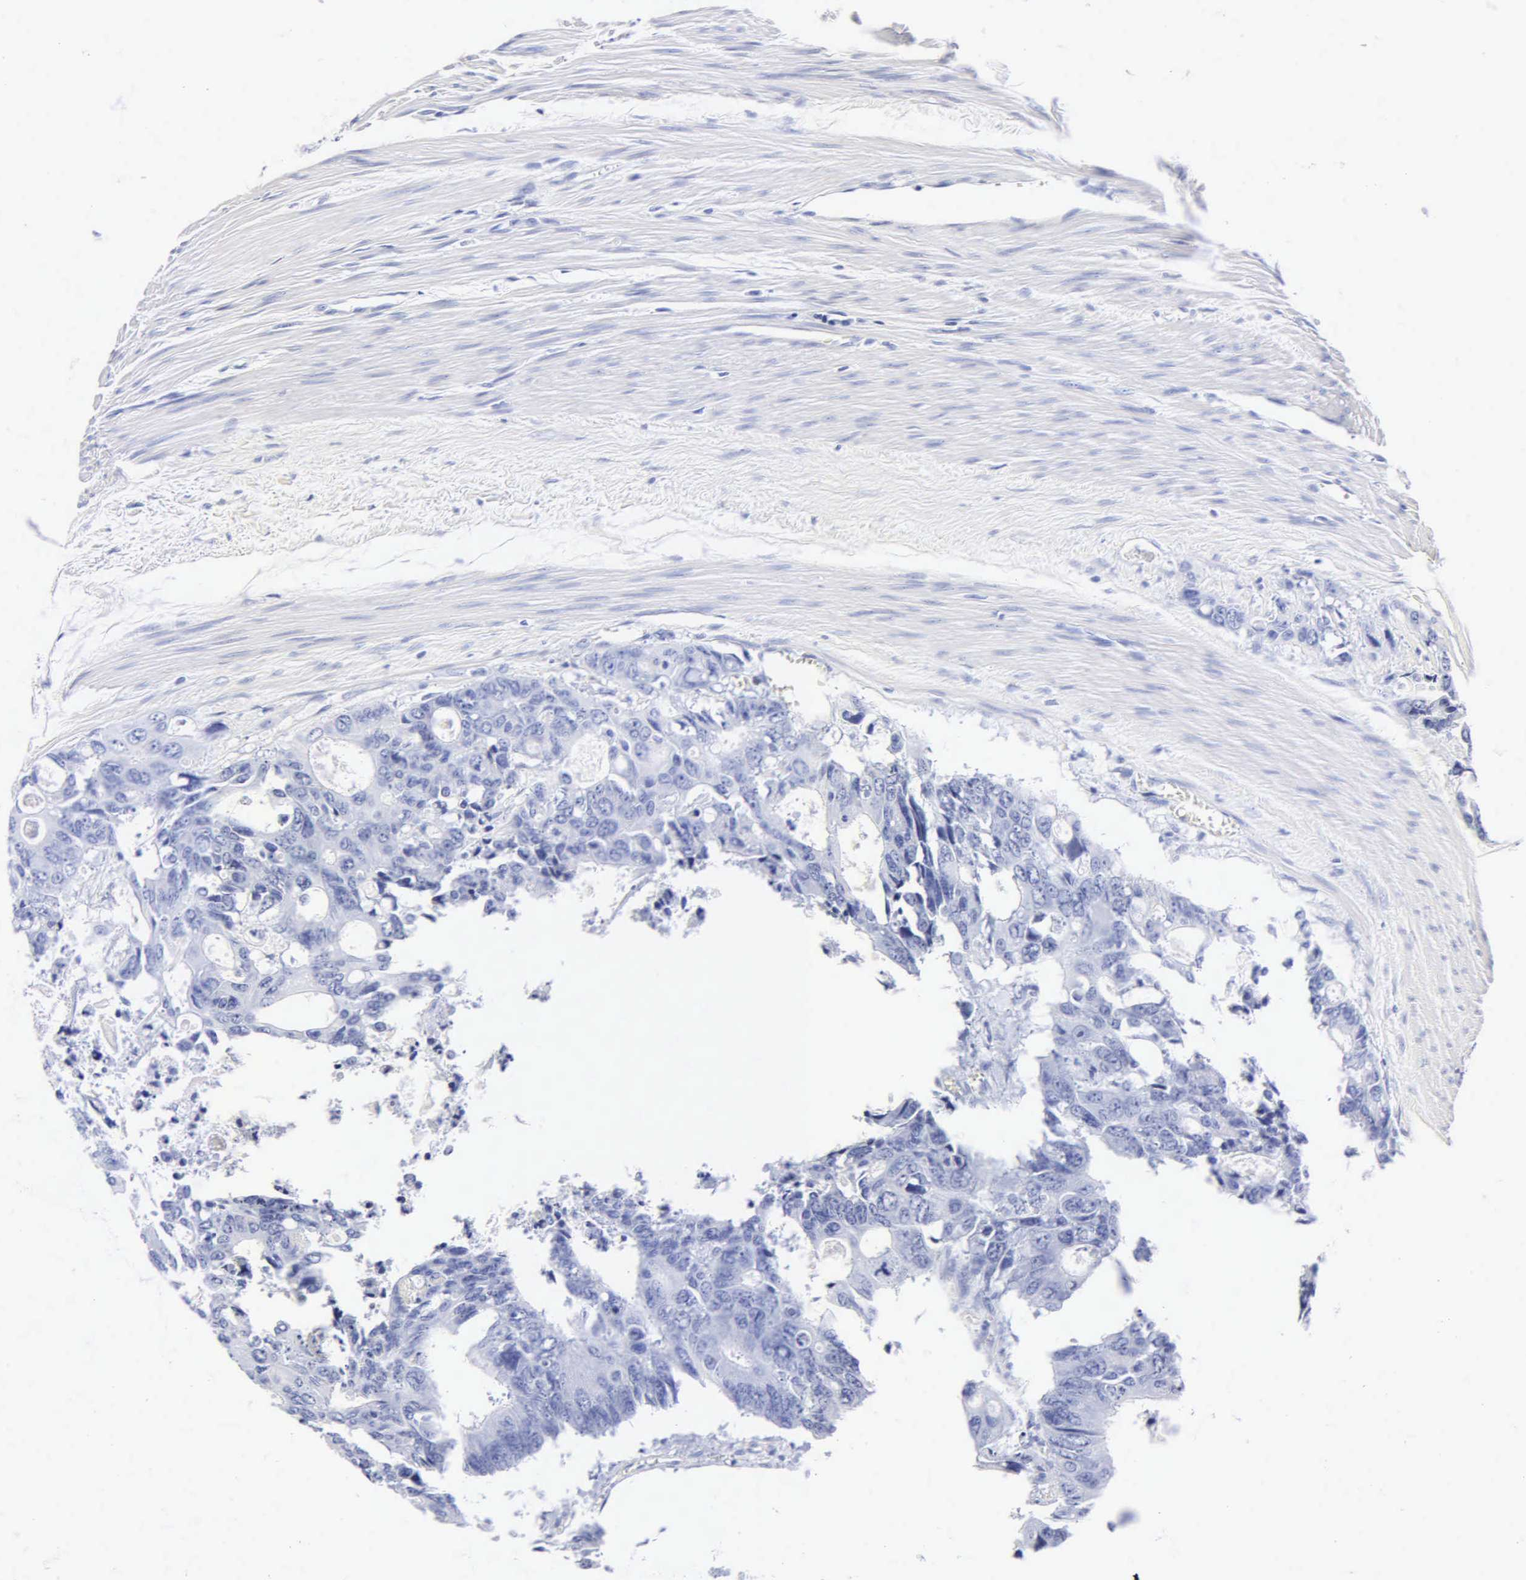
{"staining": {"intensity": "negative", "quantity": "none", "location": "none"}, "tissue": "colorectal cancer", "cell_type": "Tumor cells", "image_type": "cancer", "snomed": [{"axis": "morphology", "description": "Adenocarcinoma, NOS"}, {"axis": "topography", "description": "Rectum"}], "caption": "Adenocarcinoma (colorectal) was stained to show a protein in brown. There is no significant positivity in tumor cells. (Immunohistochemistry (ihc), brightfield microscopy, high magnification).", "gene": "MB", "patient": {"sex": "male", "age": 76}}